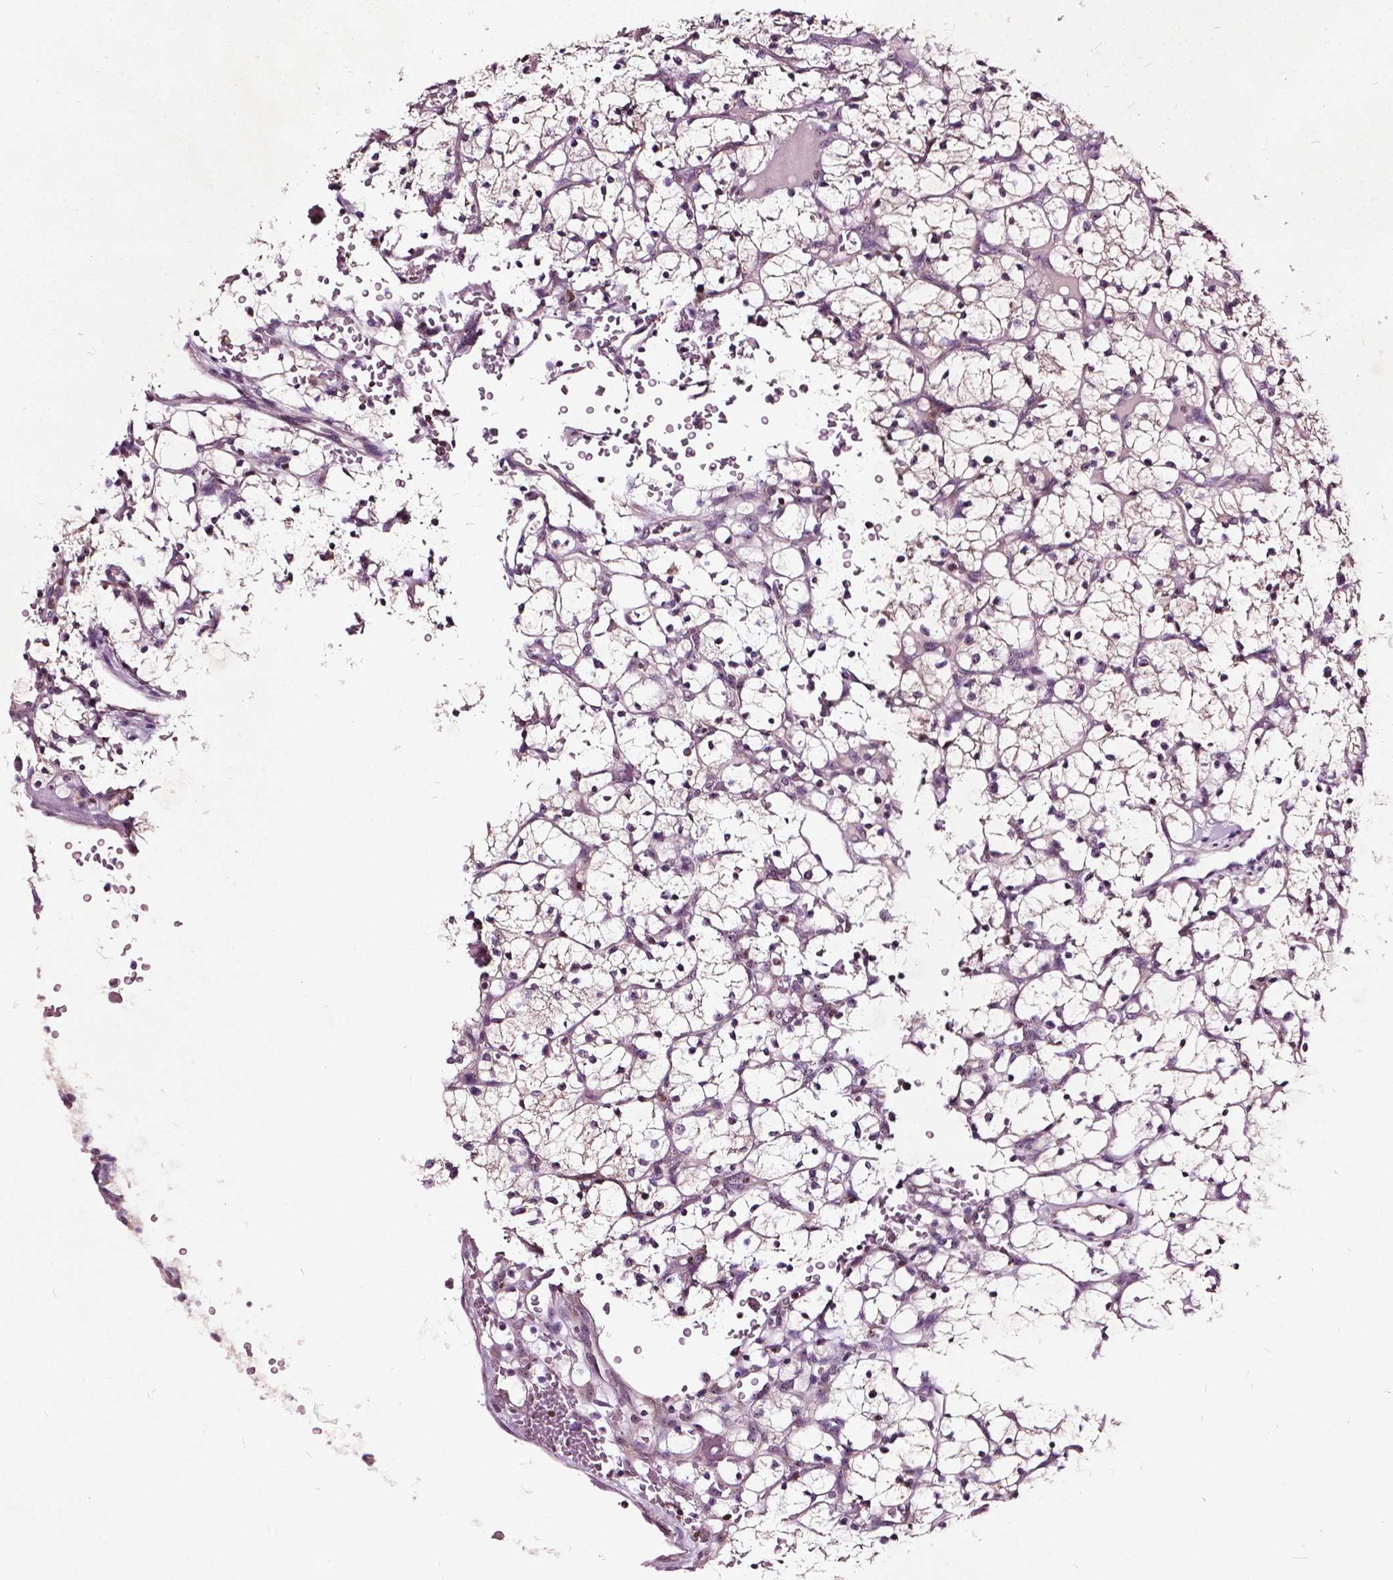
{"staining": {"intensity": "negative", "quantity": "none", "location": "none"}, "tissue": "renal cancer", "cell_type": "Tumor cells", "image_type": "cancer", "snomed": [{"axis": "morphology", "description": "Adenocarcinoma, NOS"}, {"axis": "topography", "description": "Kidney"}], "caption": "Tumor cells show no significant protein staining in renal adenocarcinoma.", "gene": "ODF3L2", "patient": {"sex": "female", "age": 64}}